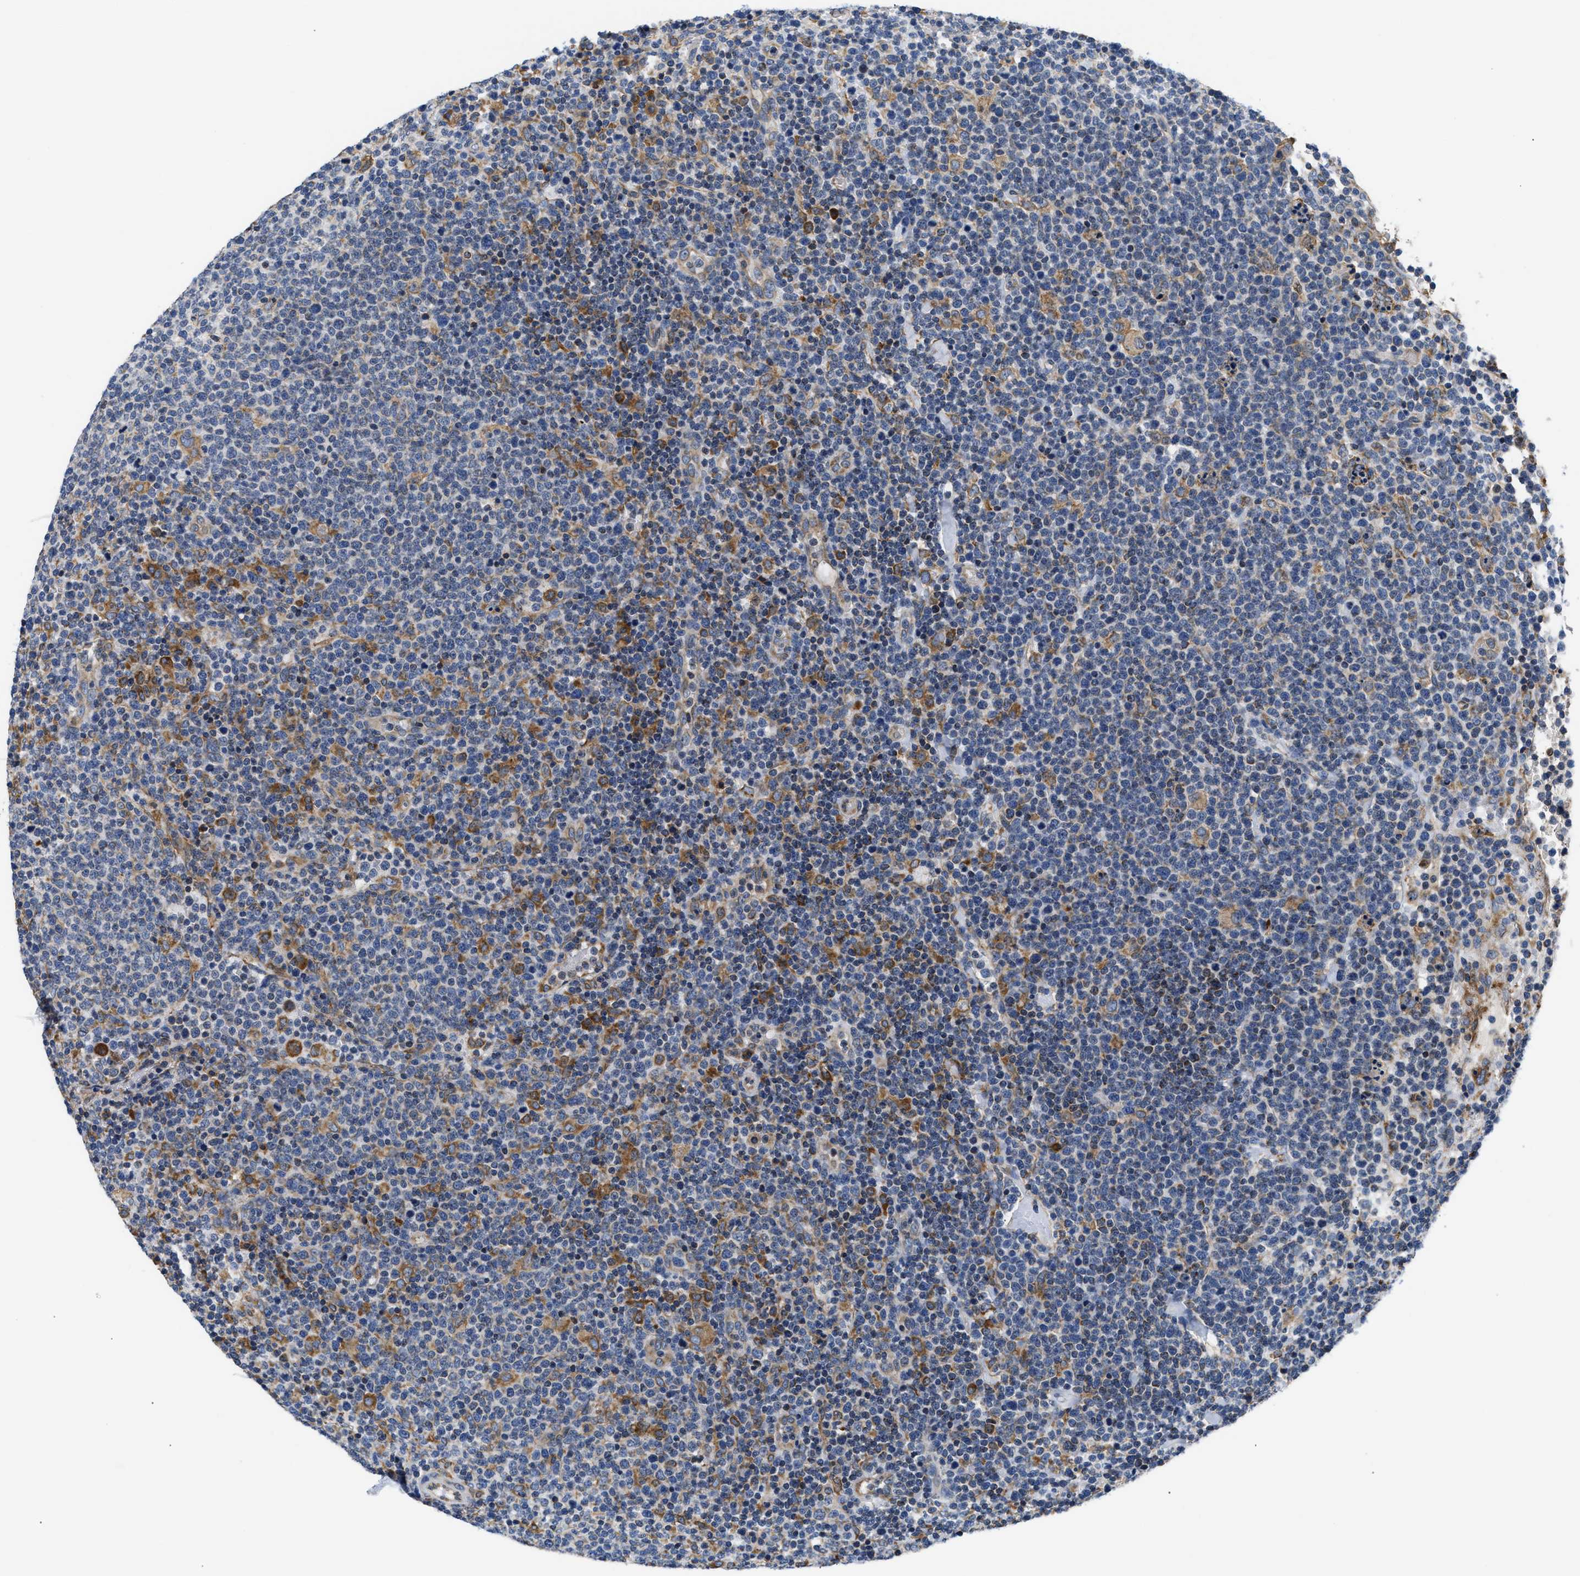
{"staining": {"intensity": "moderate", "quantity": "<25%", "location": "cytoplasmic/membranous"}, "tissue": "lymphoma", "cell_type": "Tumor cells", "image_type": "cancer", "snomed": [{"axis": "morphology", "description": "Malignant lymphoma, non-Hodgkin's type, High grade"}, {"axis": "topography", "description": "Lymph node"}], "caption": "About <25% of tumor cells in high-grade malignant lymphoma, non-Hodgkin's type show moderate cytoplasmic/membranous protein expression as visualized by brown immunohistochemical staining.", "gene": "HDHD3", "patient": {"sex": "male", "age": 61}}